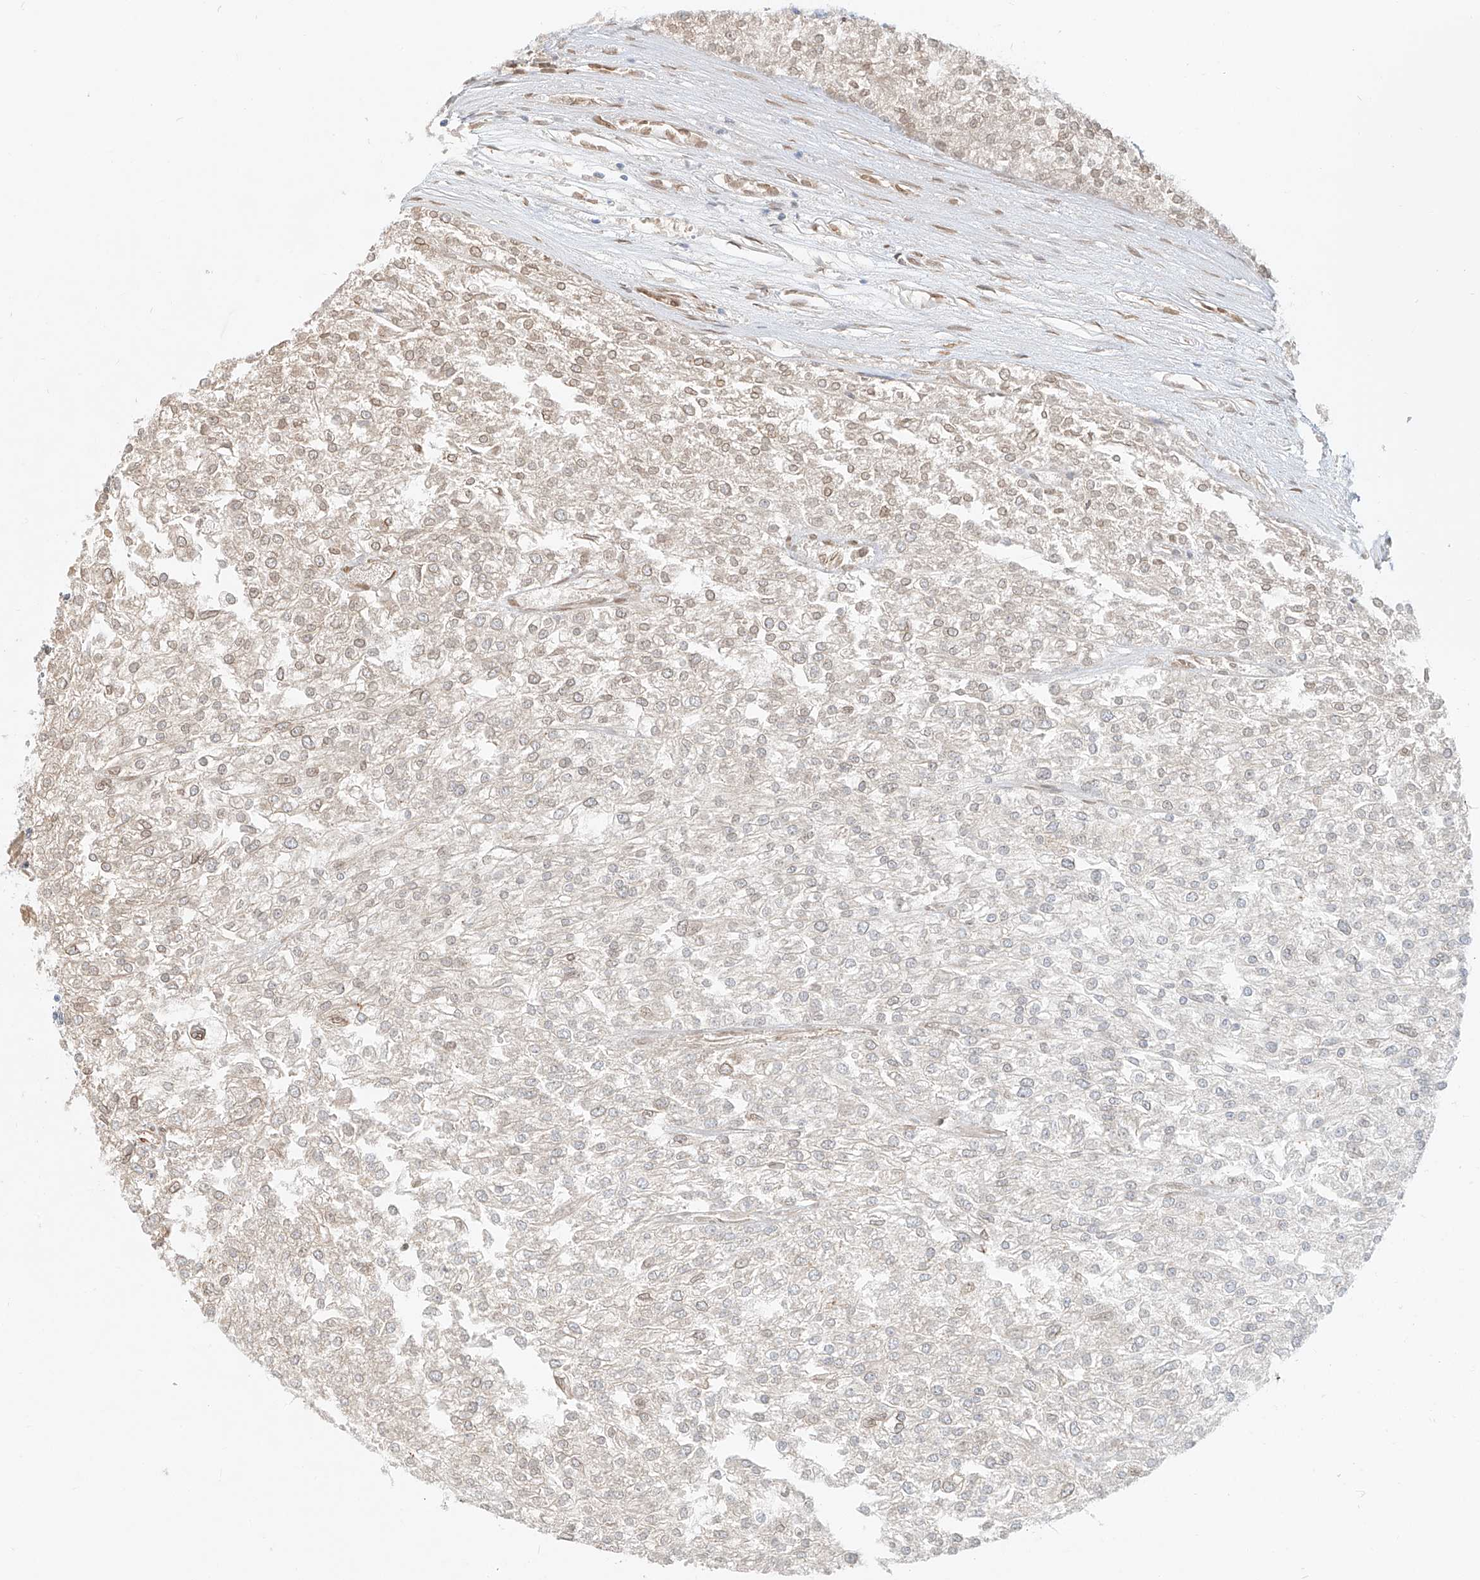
{"staining": {"intensity": "weak", "quantity": "<25%", "location": "nuclear"}, "tissue": "renal cancer", "cell_type": "Tumor cells", "image_type": "cancer", "snomed": [{"axis": "morphology", "description": "Adenocarcinoma, NOS"}, {"axis": "topography", "description": "Kidney"}], "caption": "Renal cancer stained for a protein using immunohistochemistry (IHC) demonstrates no expression tumor cells.", "gene": "SASH1", "patient": {"sex": "female", "age": 54}}